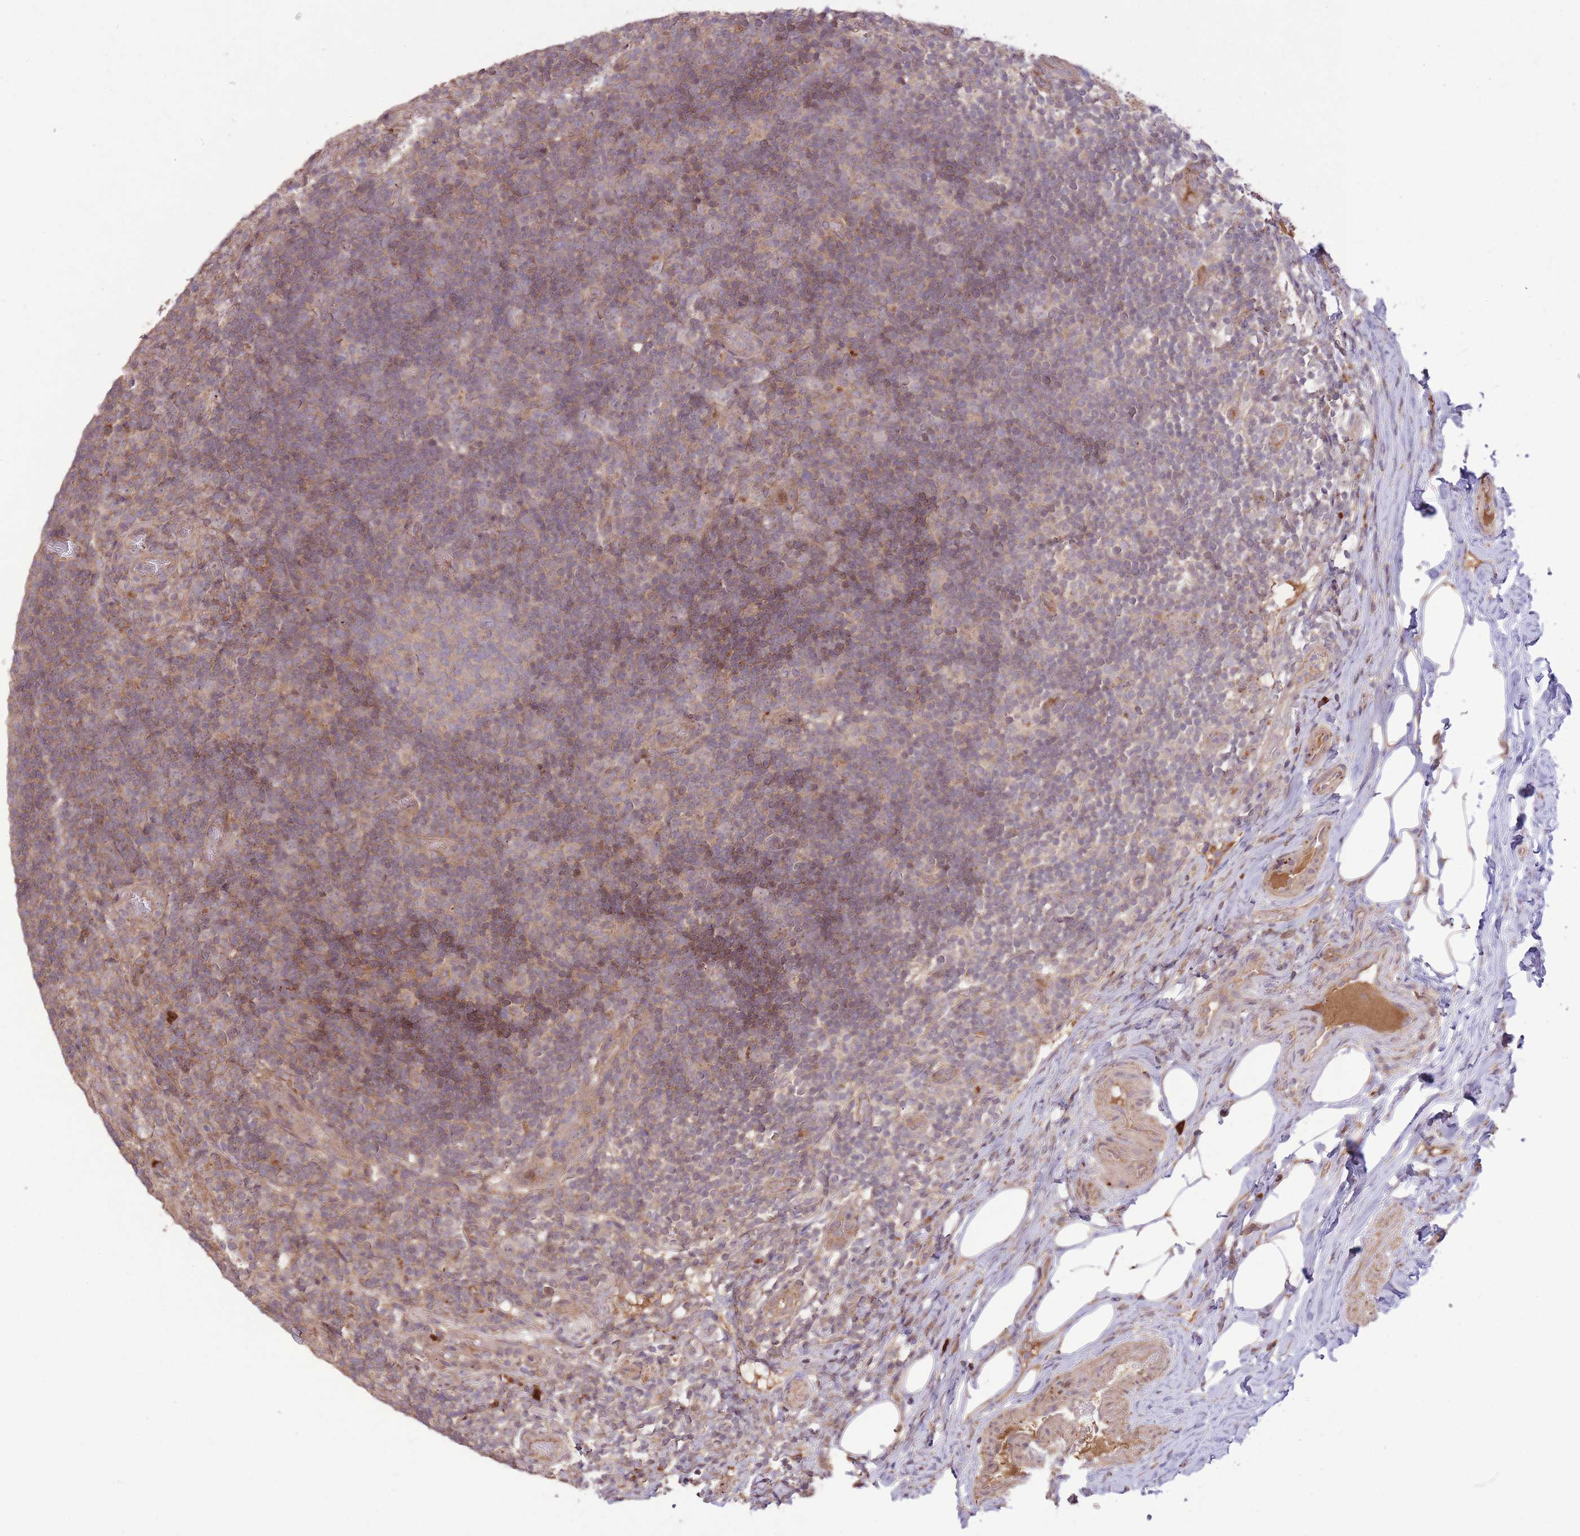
{"staining": {"intensity": "moderate", "quantity": ">75%", "location": "cytoplasmic/membranous"}, "tissue": "appendix", "cell_type": "Glandular cells", "image_type": "normal", "snomed": [{"axis": "morphology", "description": "Normal tissue, NOS"}, {"axis": "topography", "description": "Appendix"}], "caption": "Unremarkable appendix was stained to show a protein in brown. There is medium levels of moderate cytoplasmic/membranous expression in about >75% of glandular cells. (Stains: DAB (3,3'-diaminobenzidine) in brown, nuclei in blue, Microscopy: brightfield microscopy at high magnification).", "gene": "POLR3F", "patient": {"sex": "female", "age": 43}}